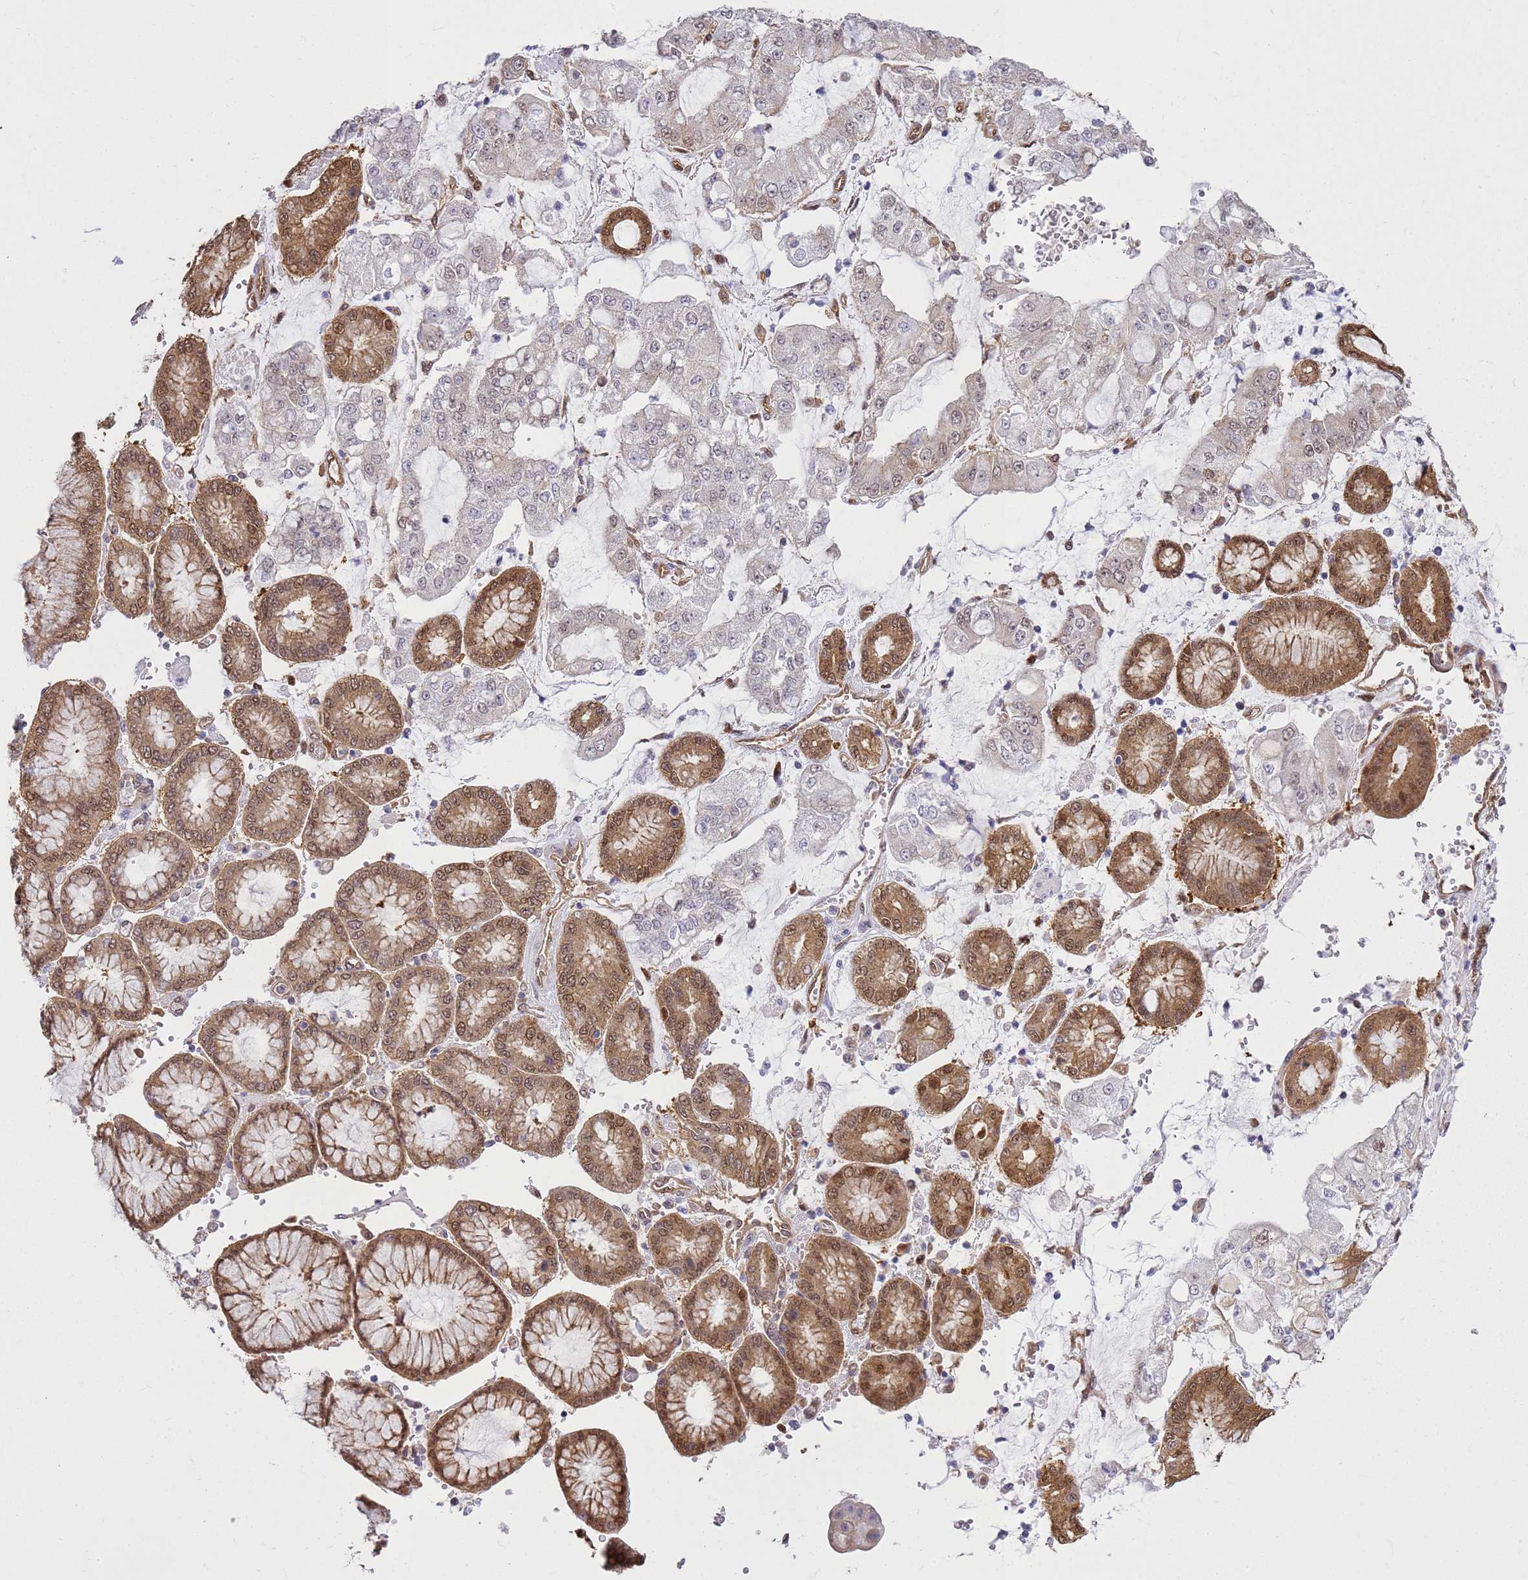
{"staining": {"intensity": "weak", "quantity": "<25%", "location": "nuclear"}, "tissue": "stomach cancer", "cell_type": "Tumor cells", "image_type": "cancer", "snomed": [{"axis": "morphology", "description": "Adenocarcinoma, NOS"}, {"axis": "topography", "description": "Stomach"}], "caption": "Adenocarcinoma (stomach) stained for a protein using IHC reveals no positivity tumor cells.", "gene": "YWHAE", "patient": {"sex": "male", "age": 76}}